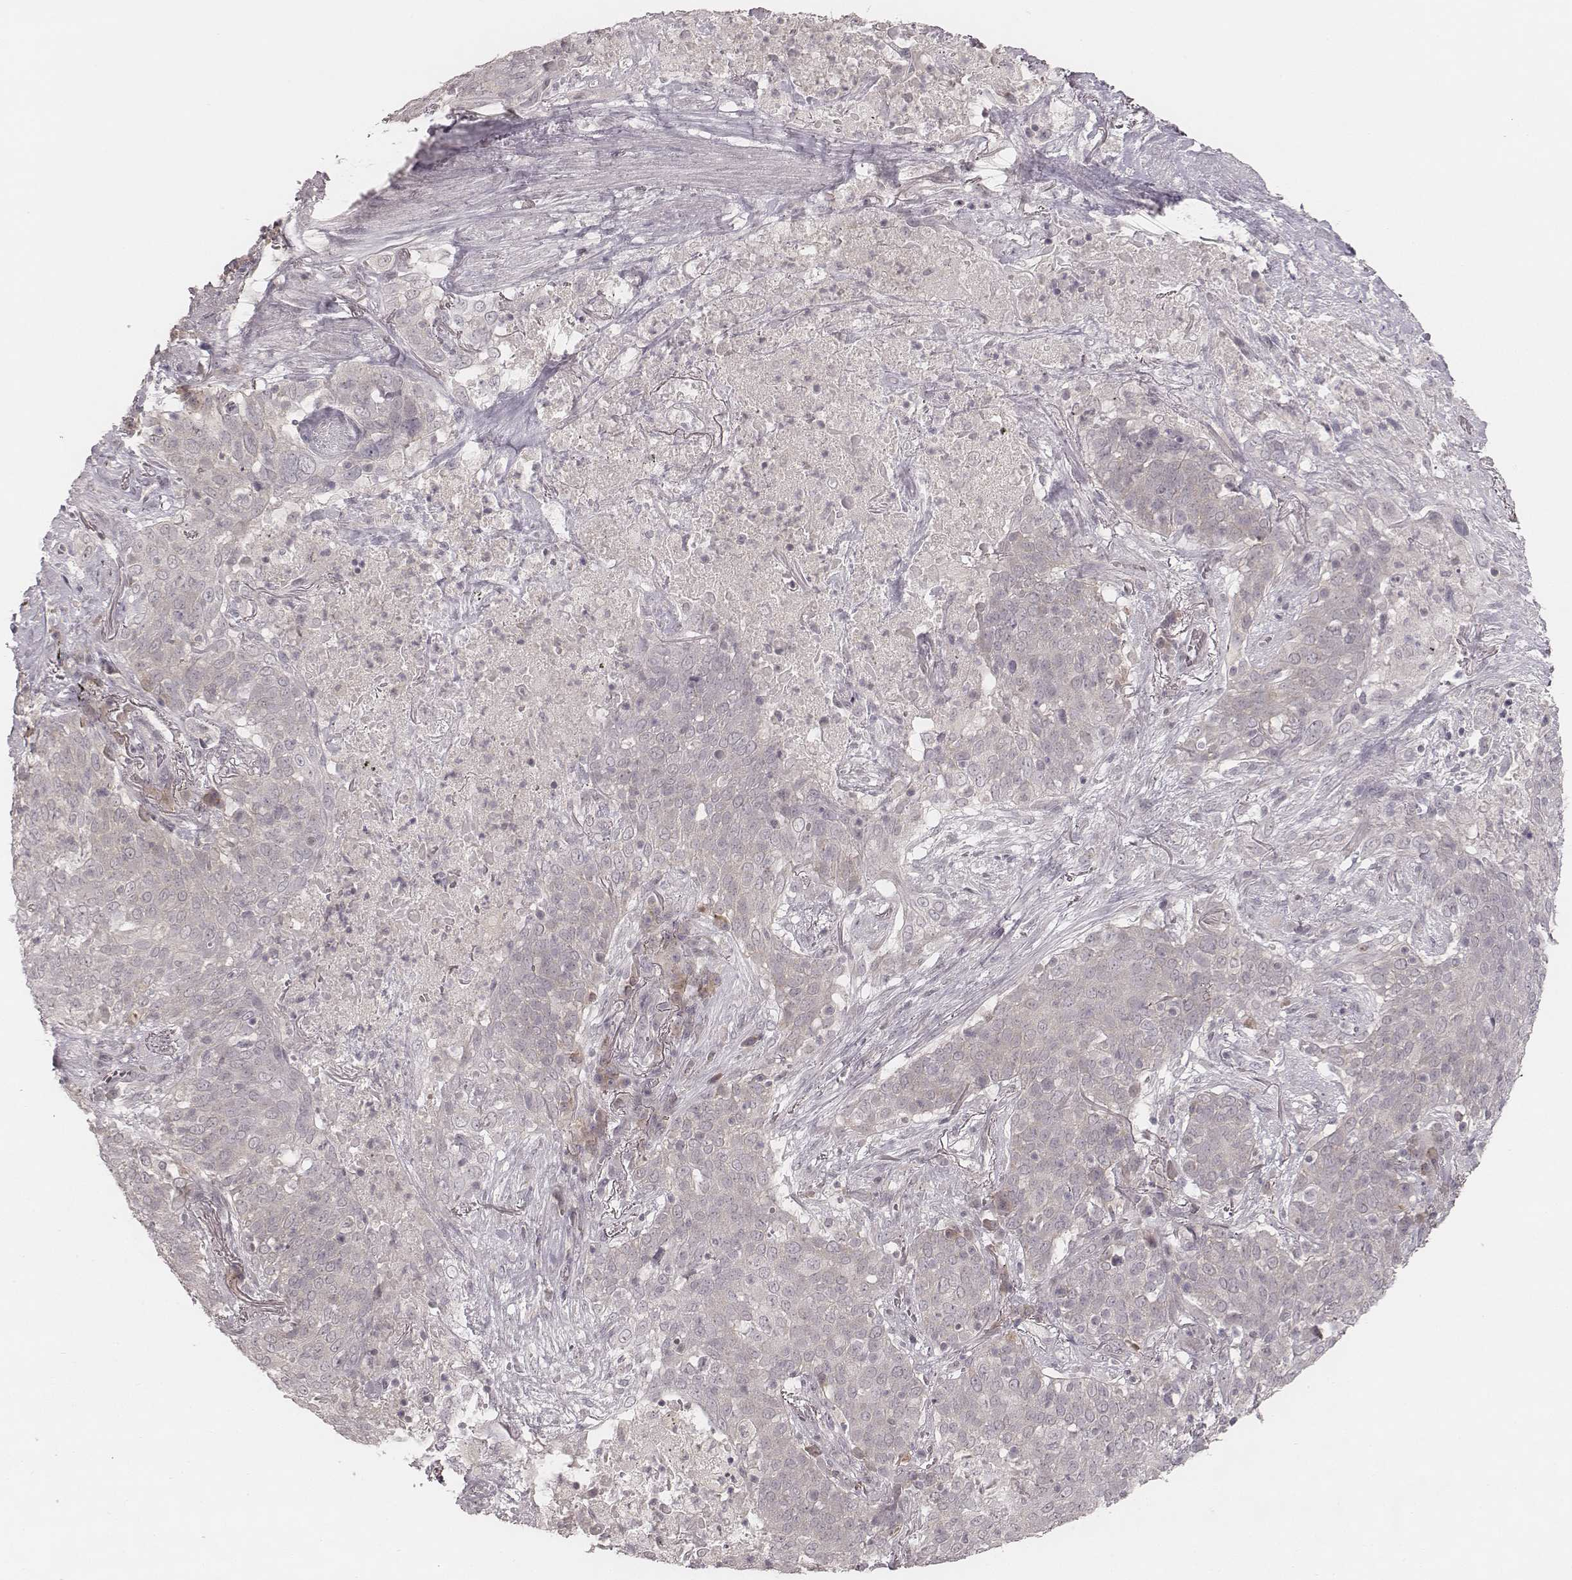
{"staining": {"intensity": "negative", "quantity": "none", "location": "none"}, "tissue": "lung cancer", "cell_type": "Tumor cells", "image_type": "cancer", "snomed": [{"axis": "morphology", "description": "Squamous cell carcinoma, NOS"}, {"axis": "topography", "description": "Lung"}], "caption": "This is an IHC photomicrograph of human lung squamous cell carcinoma. There is no staining in tumor cells.", "gene": "ACACB", "patient": {"sex": "male", "age": 82}}